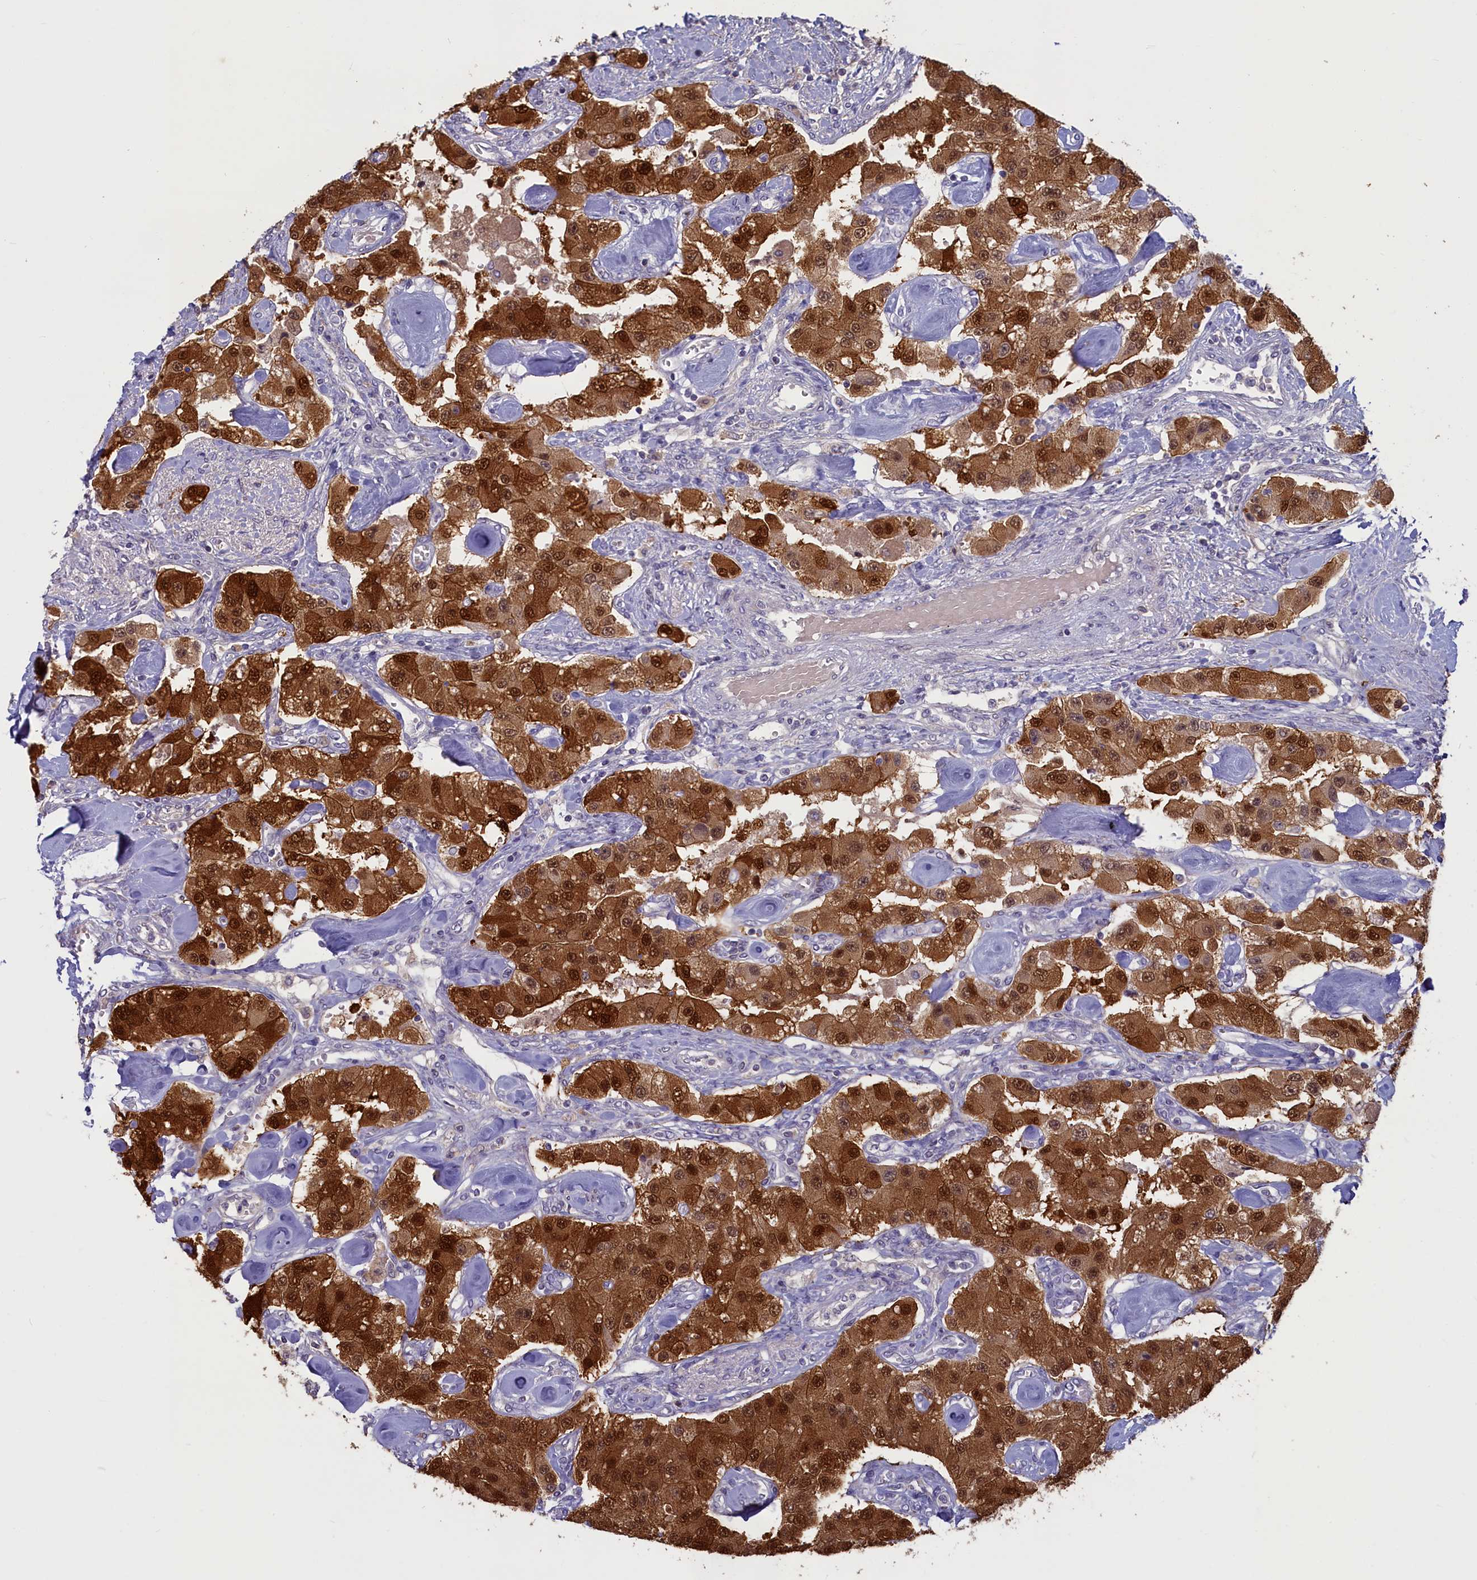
{"staining": {"intensity": "strong", "quantity": ">75%", "location": "cytoplasmic/membranous,nuclear"}, "tissue": "carcinoid", "cell_type": "Tumor cells", "image_type": "cancer", "snomed": [{"axis": "morphology", "description": "Carcinoid, malignant, NOS"}, {"axis": "topography", "description": "Pancreas"}], "caption": "Immunohistochemistry histopathology image of neoplastic tissue: human carcinoid stained using IHC exhibits high levels of strong protein expression localized specifically in the cytoplasmic/membranous and nuclear of tumor cells, appearing as a cytoplasmic/membranous and nuclear brown color.", "gene": "UCHL3", "patient": {"sex": "male", "age": 41}}